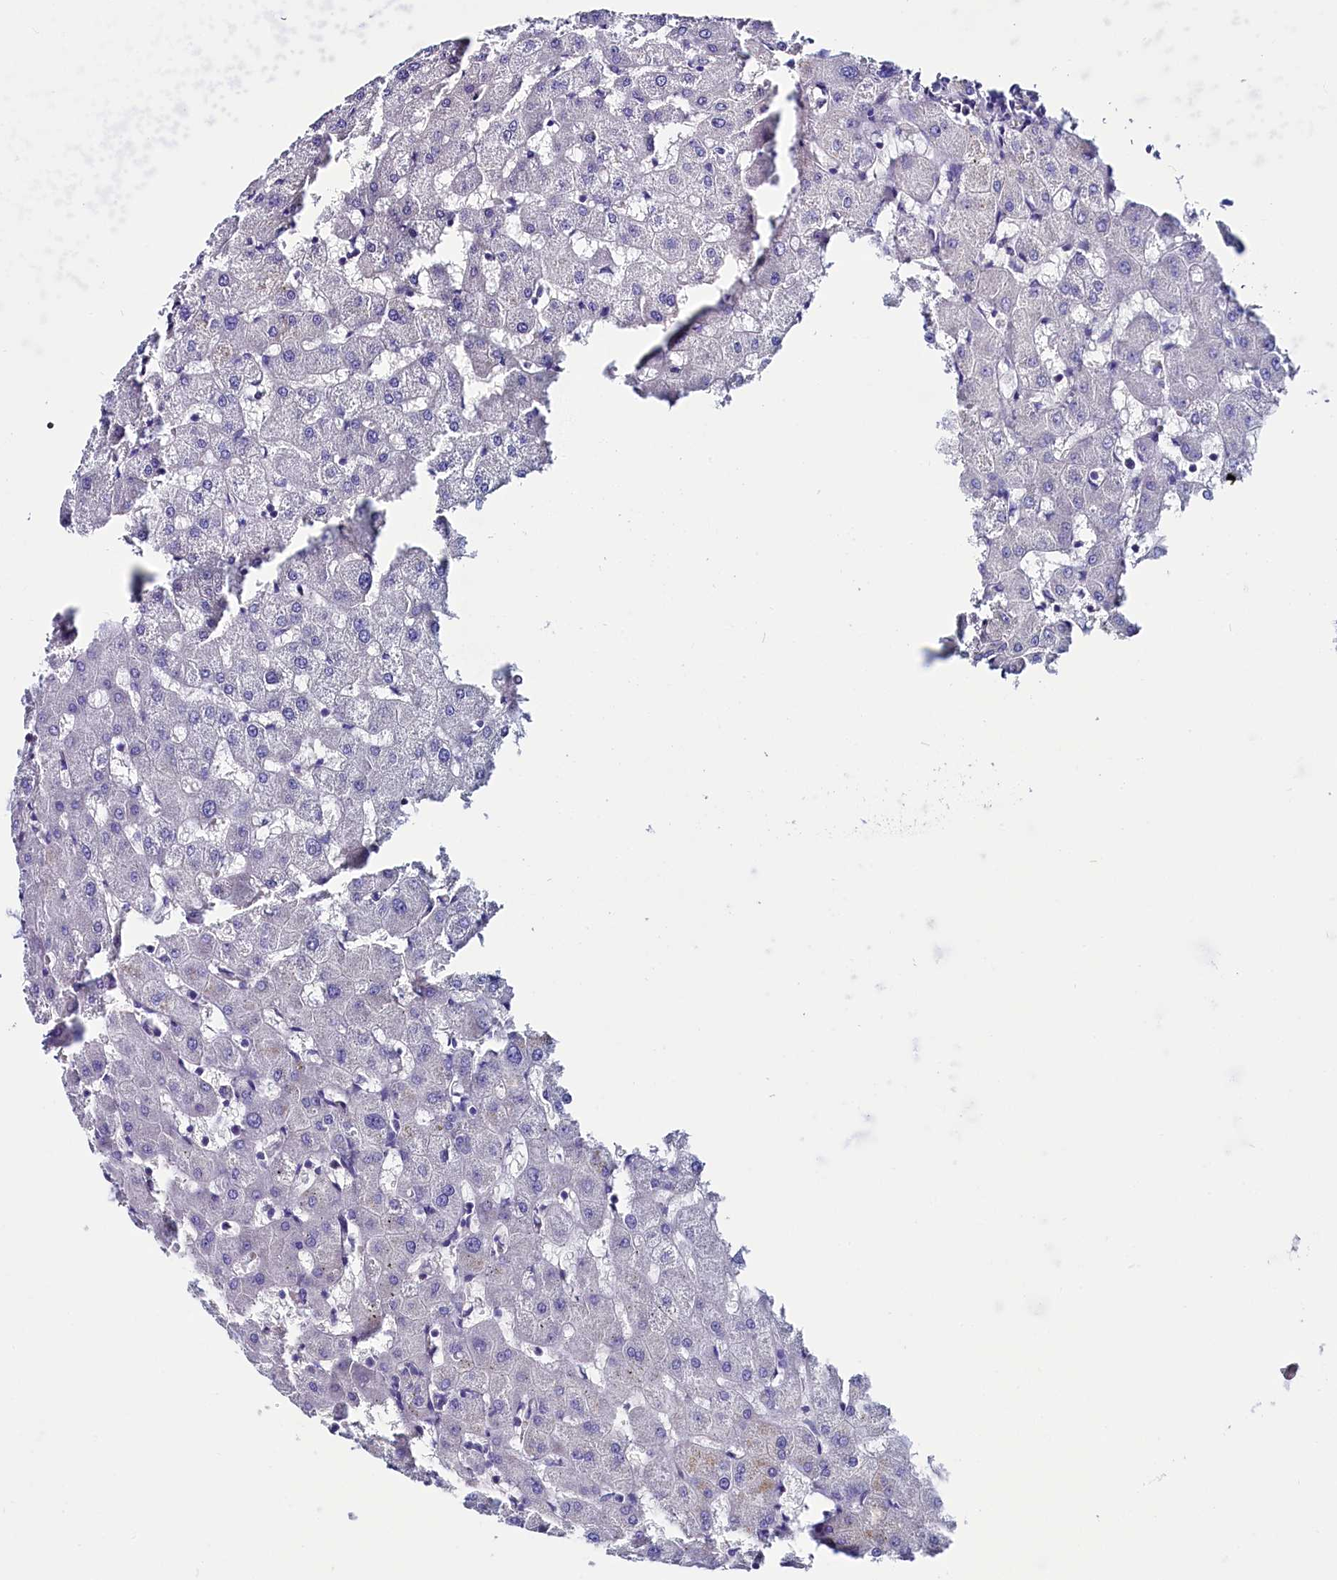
{"staining": {"intensity": "negative", "quantity": "none", "location": "none"}, "tissue": "liver", "cell_type": "Cholangiocytes", "image_type": "normal", "snomed": [{"axis": "morphology", "description": "Normal tissue, NOS"}, {"axis": "topography", "description": "Liver"}], "caption": "Immunohistochemistry image of unremarkable liver: liver stained with DAB exhibits no significant protein positivity in cholangiocytes. (Brightfield microscopy of DAB (3,3'-diaminobenzidine) IHC at high magnification).", "gene": "CIAPIN1", "patient": {"sex": "female", "age": 63}}